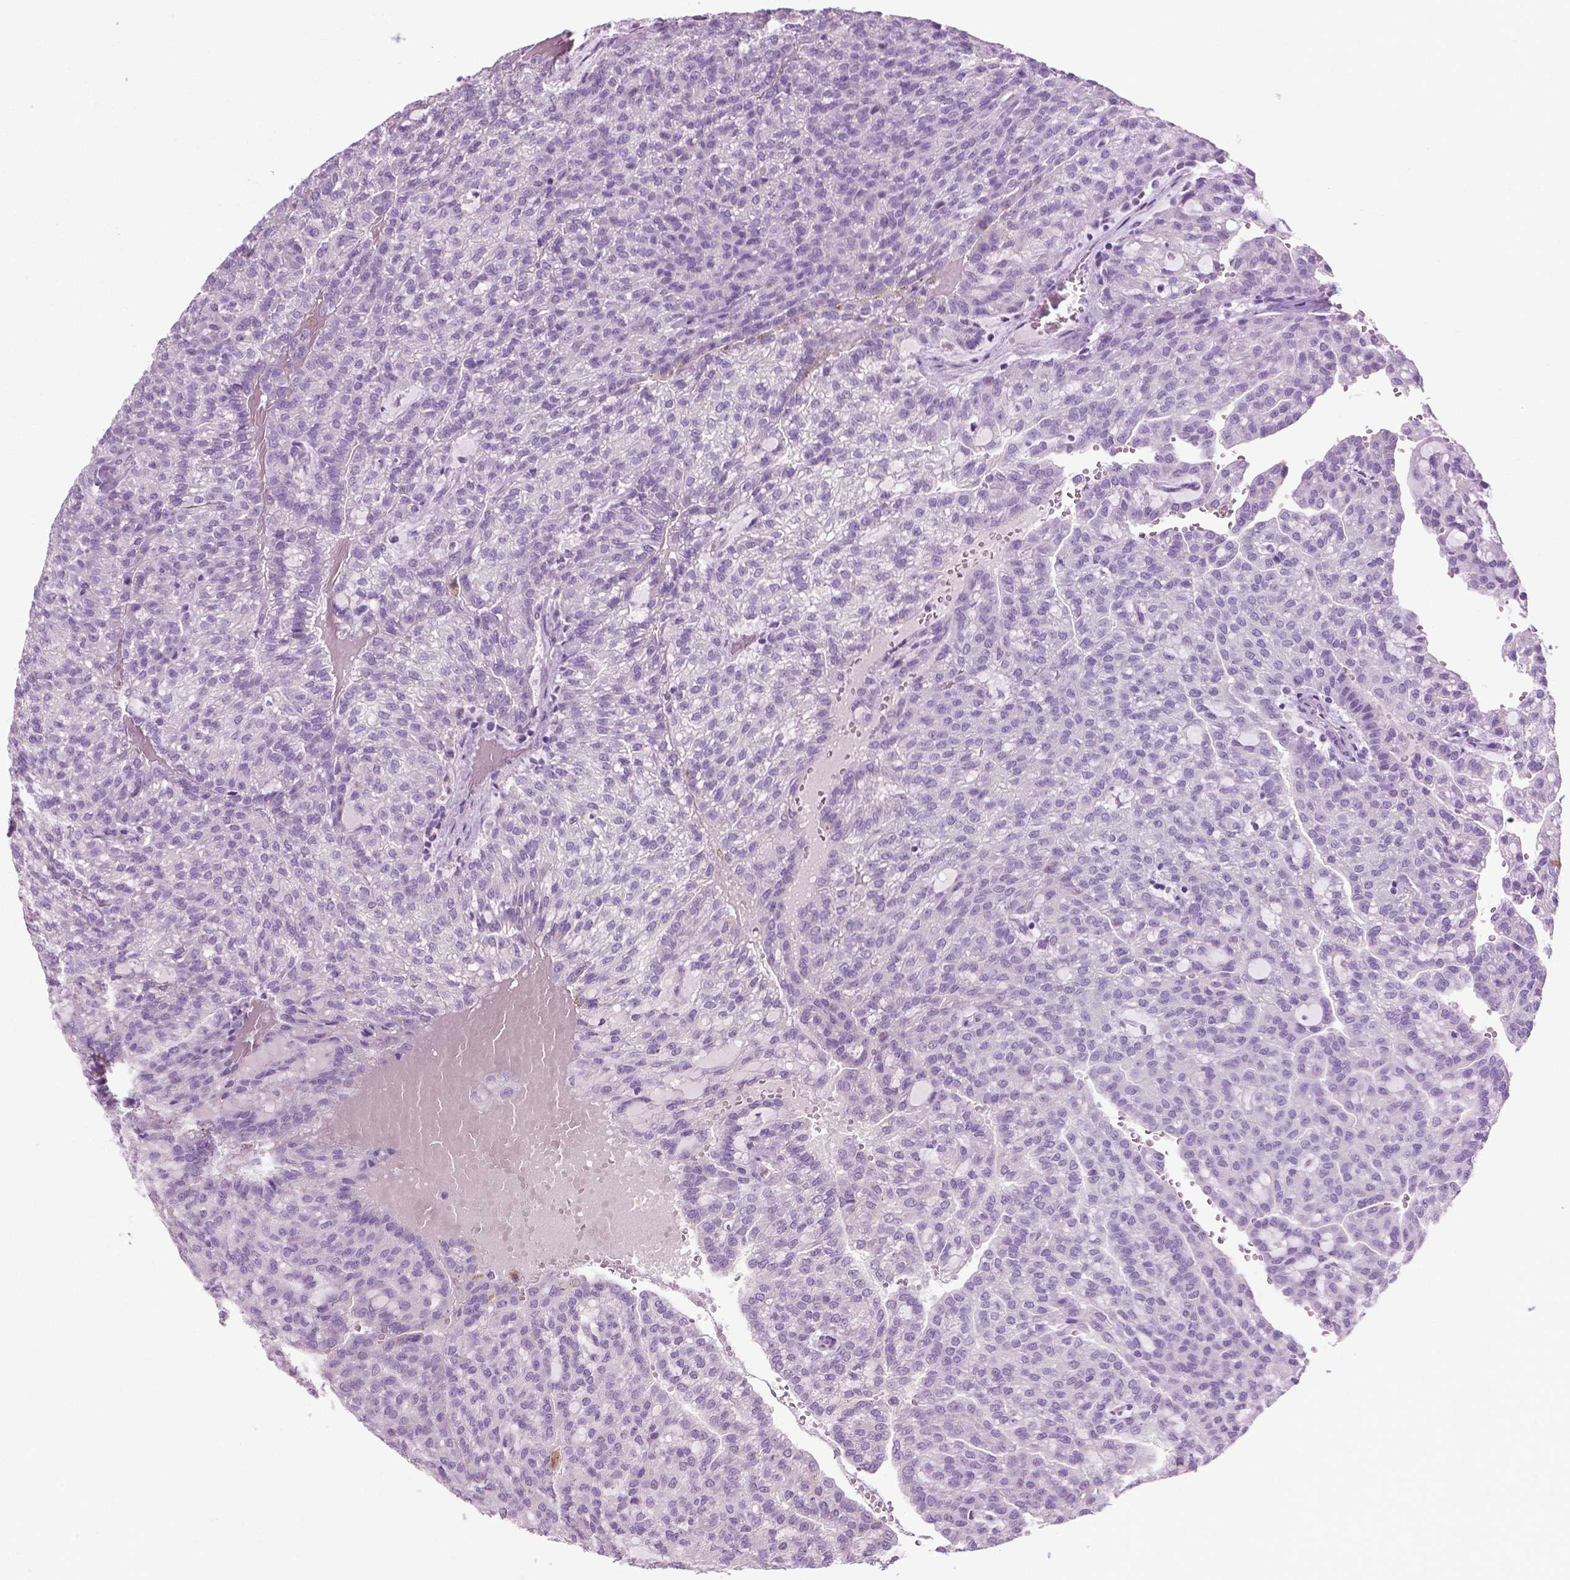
{"staining": {"intensity": "negative", "quantity": "none", "location": "none"}, "tissue": "renal cancer", "cell_type": "Tumor cells", "image_type": "cancer", "snomed": [{"axis": "morphology", "description": "Adenocarcinoma, NOS"}, {"axis": "topography", "description": "Kidney"}], "caption": "Renal cancer was stained to show a protein in brown. There is no significant staining in tumor cells.", "gene": "KRT73", "patient": {"sex": "male", "age": 63}}